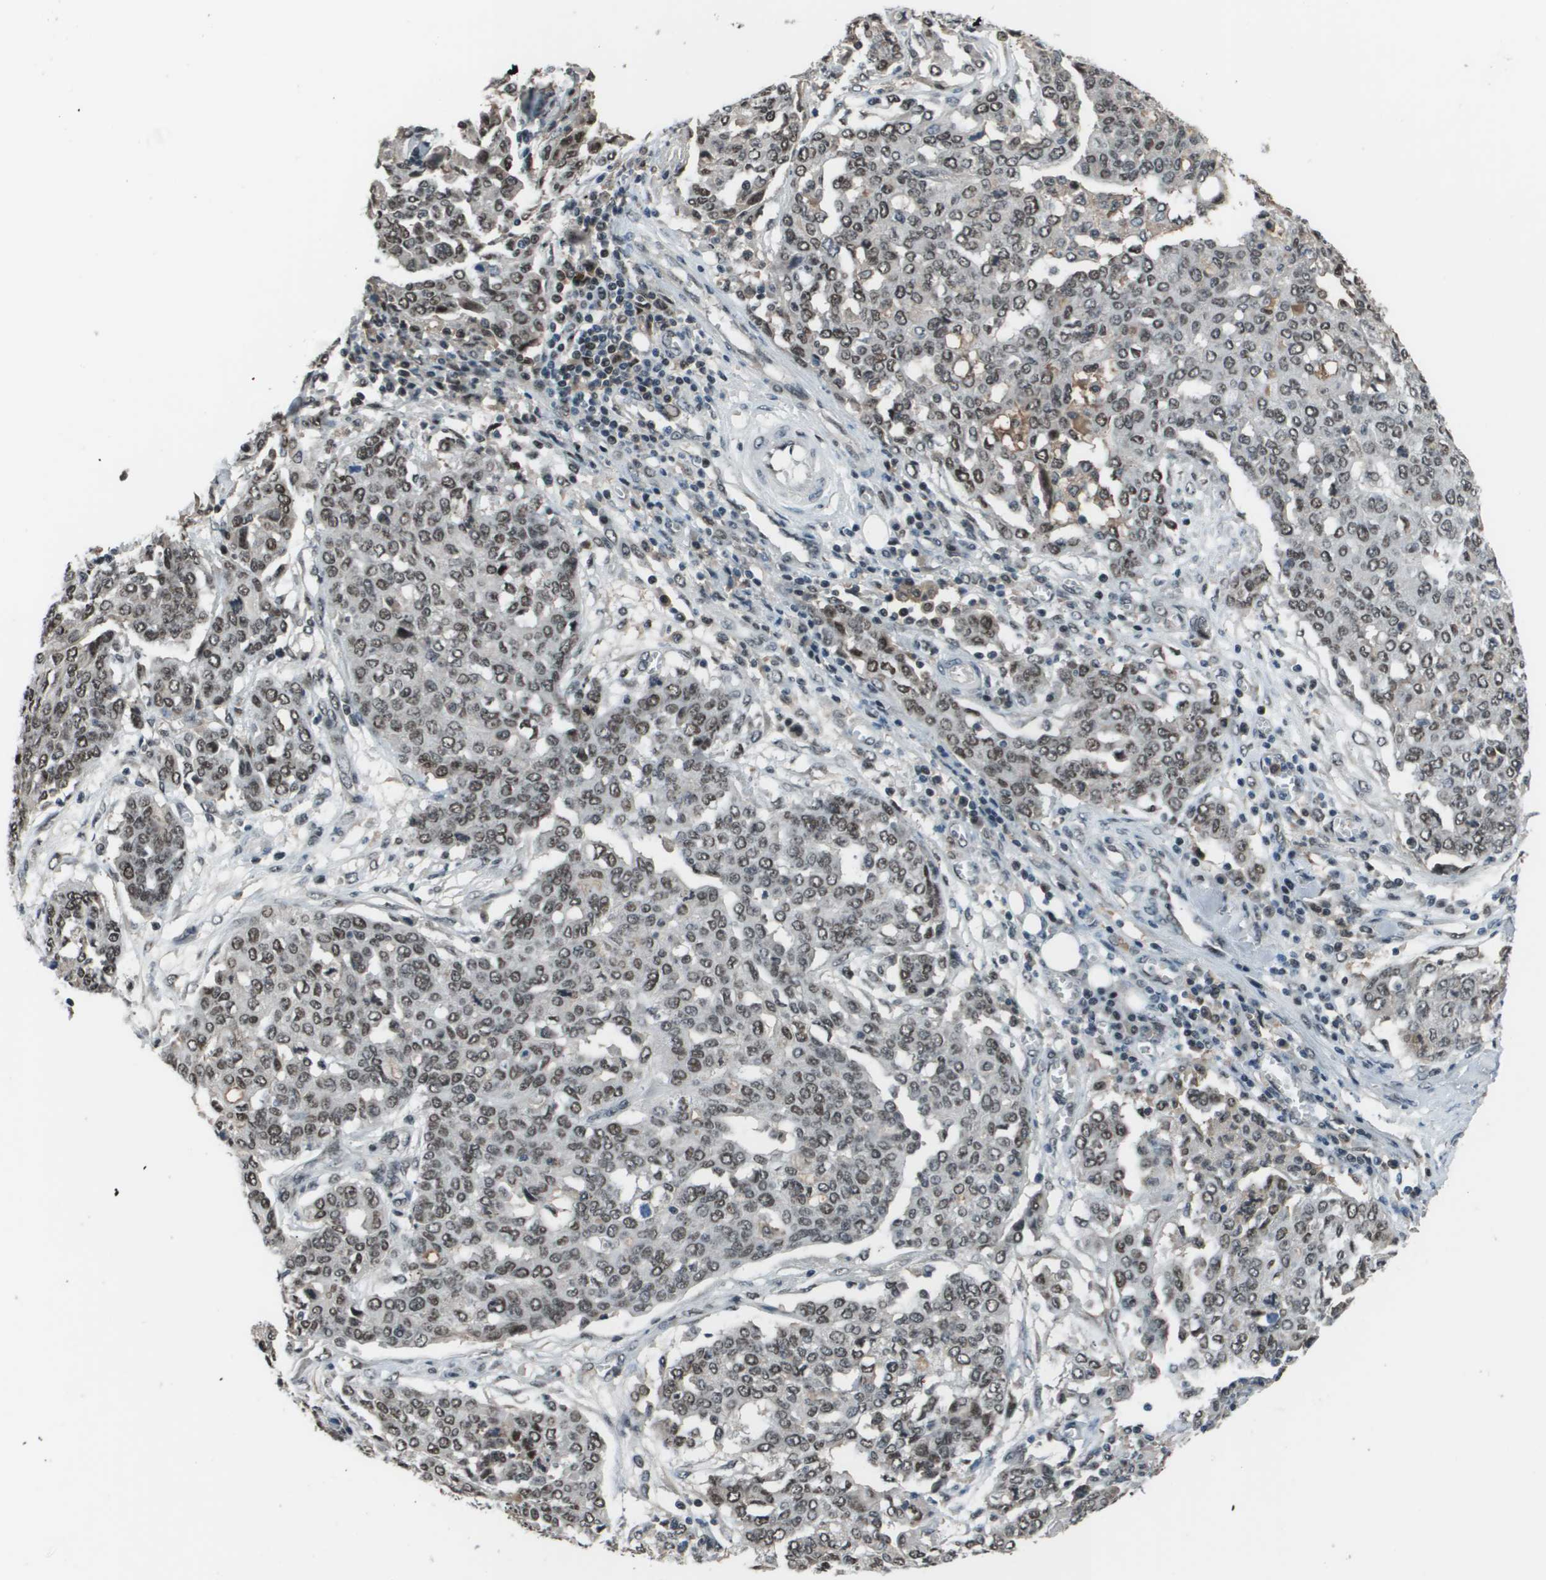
{"staining": {"intensity": "moderate", "quantity": "25%-75%", "location": "nuclear"}, "tissue": "ovarian cancer", "cell_type": "Tumor cells", "image_type": "cancer", "snomed": [{"axis": "morphology", "description": "Cystadenocarcinoma, mucinous, NOS"}, {"axis": "topography", "description": "Ovary"}], "caption": "Ovarian mucinous cystadenocarcinoma stained with immunohistochemistry demonstrates moderate nuclear expression in approximately 25%-75% of tumor cells.", "gene": "THRAP3", "patient": {"sex": "female", "age": 73}}